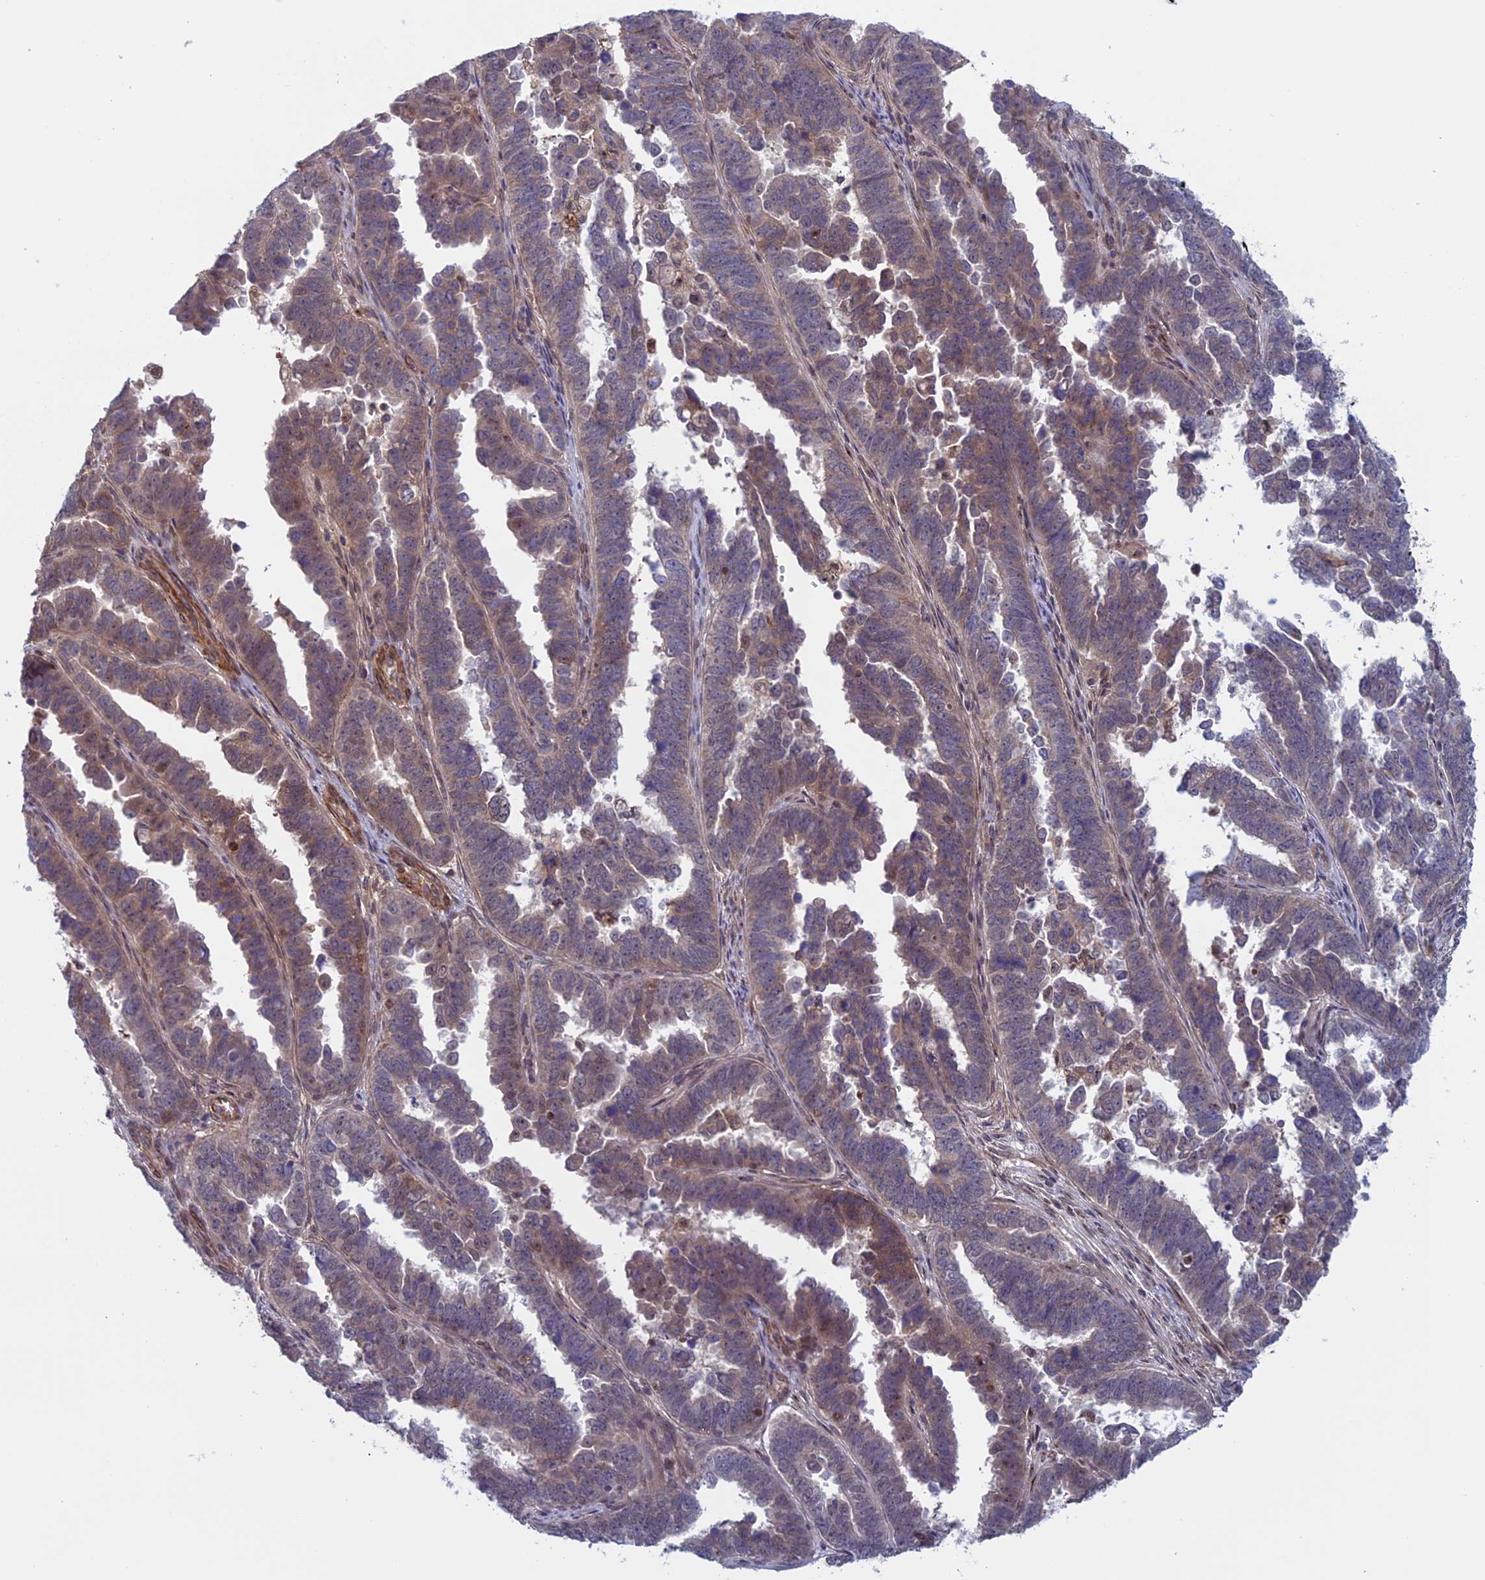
{"staining": {"intensity": "weak", "quantity": "25%-75%", "location": "cytoplasmic/membranous"}, "tissue": "endometrial cancer", "cell_type": "Tumor cells", "image_type": "cancer", "snomed": [{"axis": "morphology", "description": "Adenocarcinoma, NOS"}, {"axis": "topography", "description": "Endometrium"}], "caption": "A histopathology image showing weak cytoplasmic/membranous positivity in approximately 25%-75% of tumor cells in adenocarcinoma (endometrial), as visualized by brown immunohistochemical staining.", "gene": "FADS1", "patient": {"sex": "female", "age": 75}}